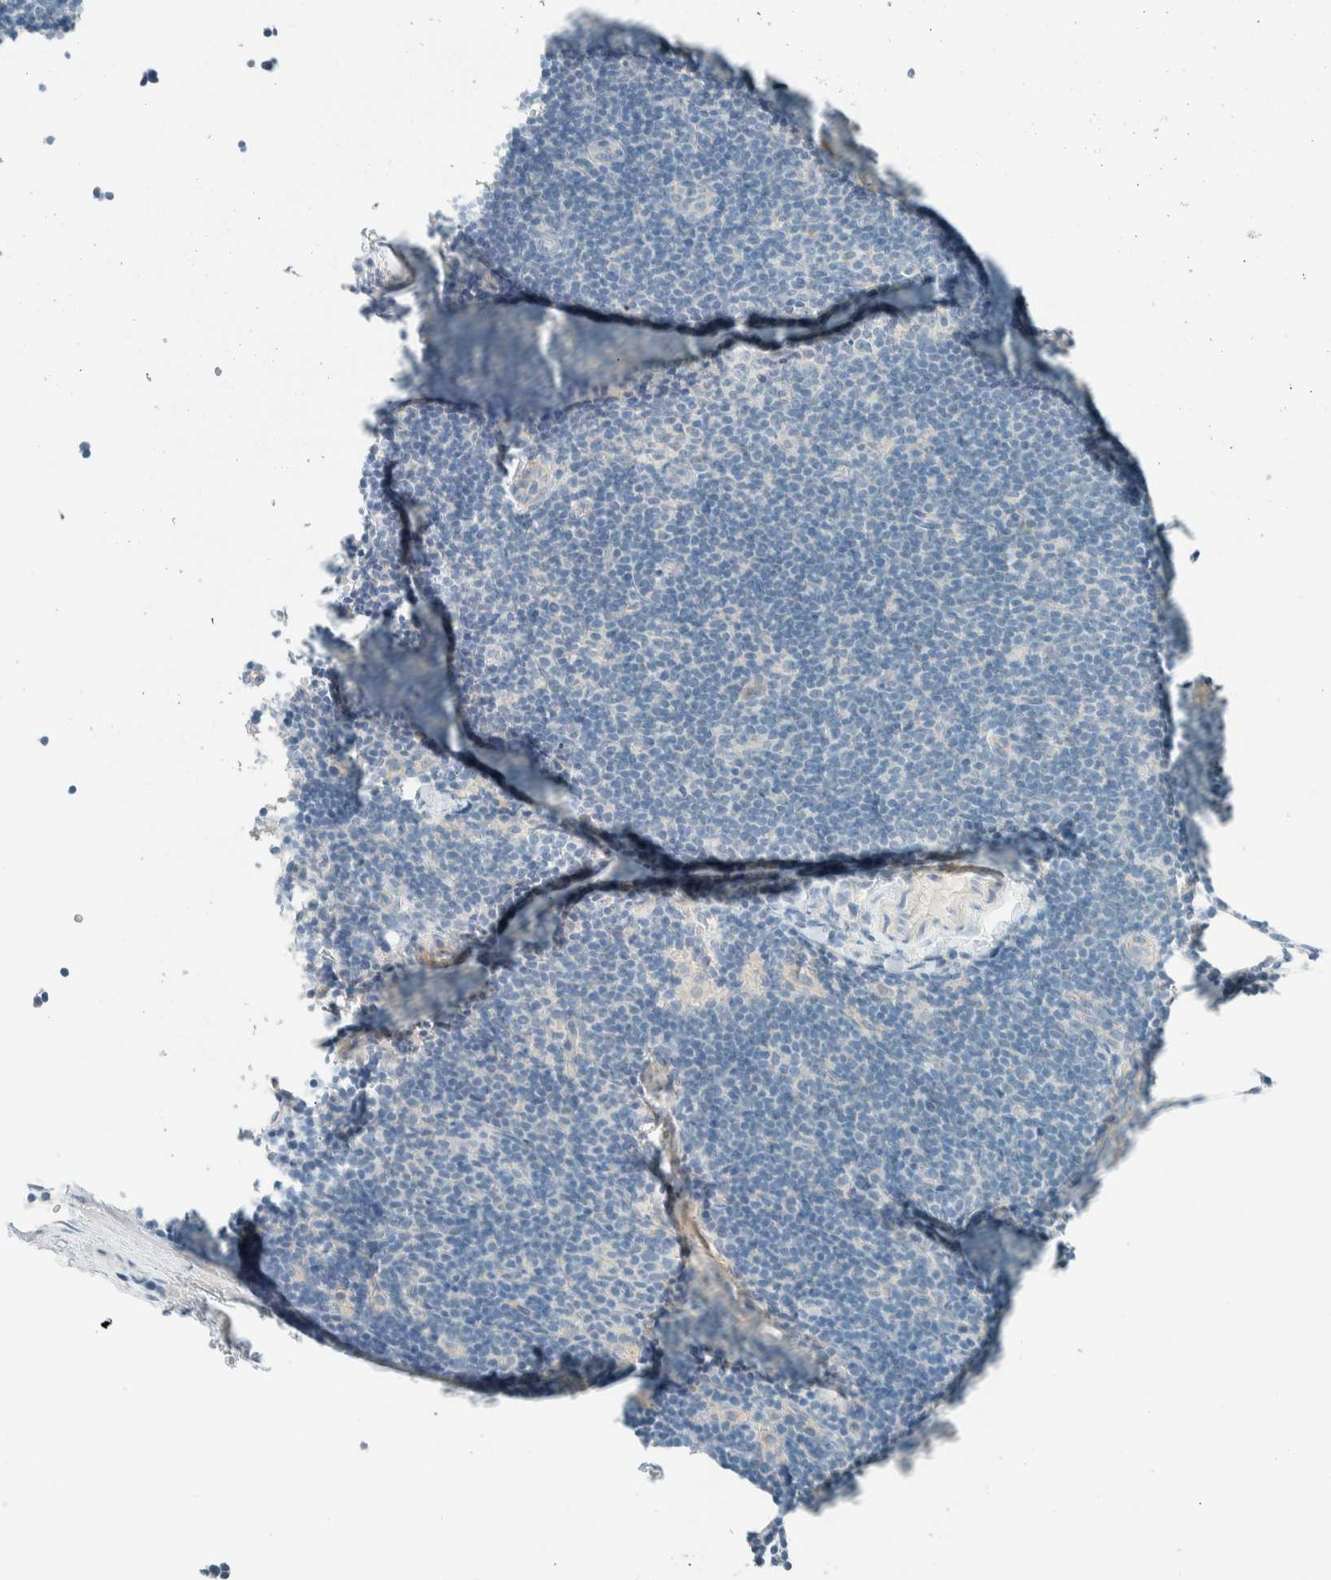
{"staining": {"intensity": "negative", "quantity": "none", "location": "none"}, "tissue": "lymphoma", "cell_type": "Tumor cells", "image_type": "cancer", "snomed": [{"axis": "morphology", "description": "Hodgkin's disease, NOS"}, {"axis": "topography", "description": "Lymph node"}], "caption": "This photomicrograph is of lymphoma stained with immunohistochemistry (IHC) to label a protein in brown with the nuclei are counter-stained blue. There is no expression in tumor cells.", "gene": "SLFN12", "patient": {"sex": "female", "age": 57}}